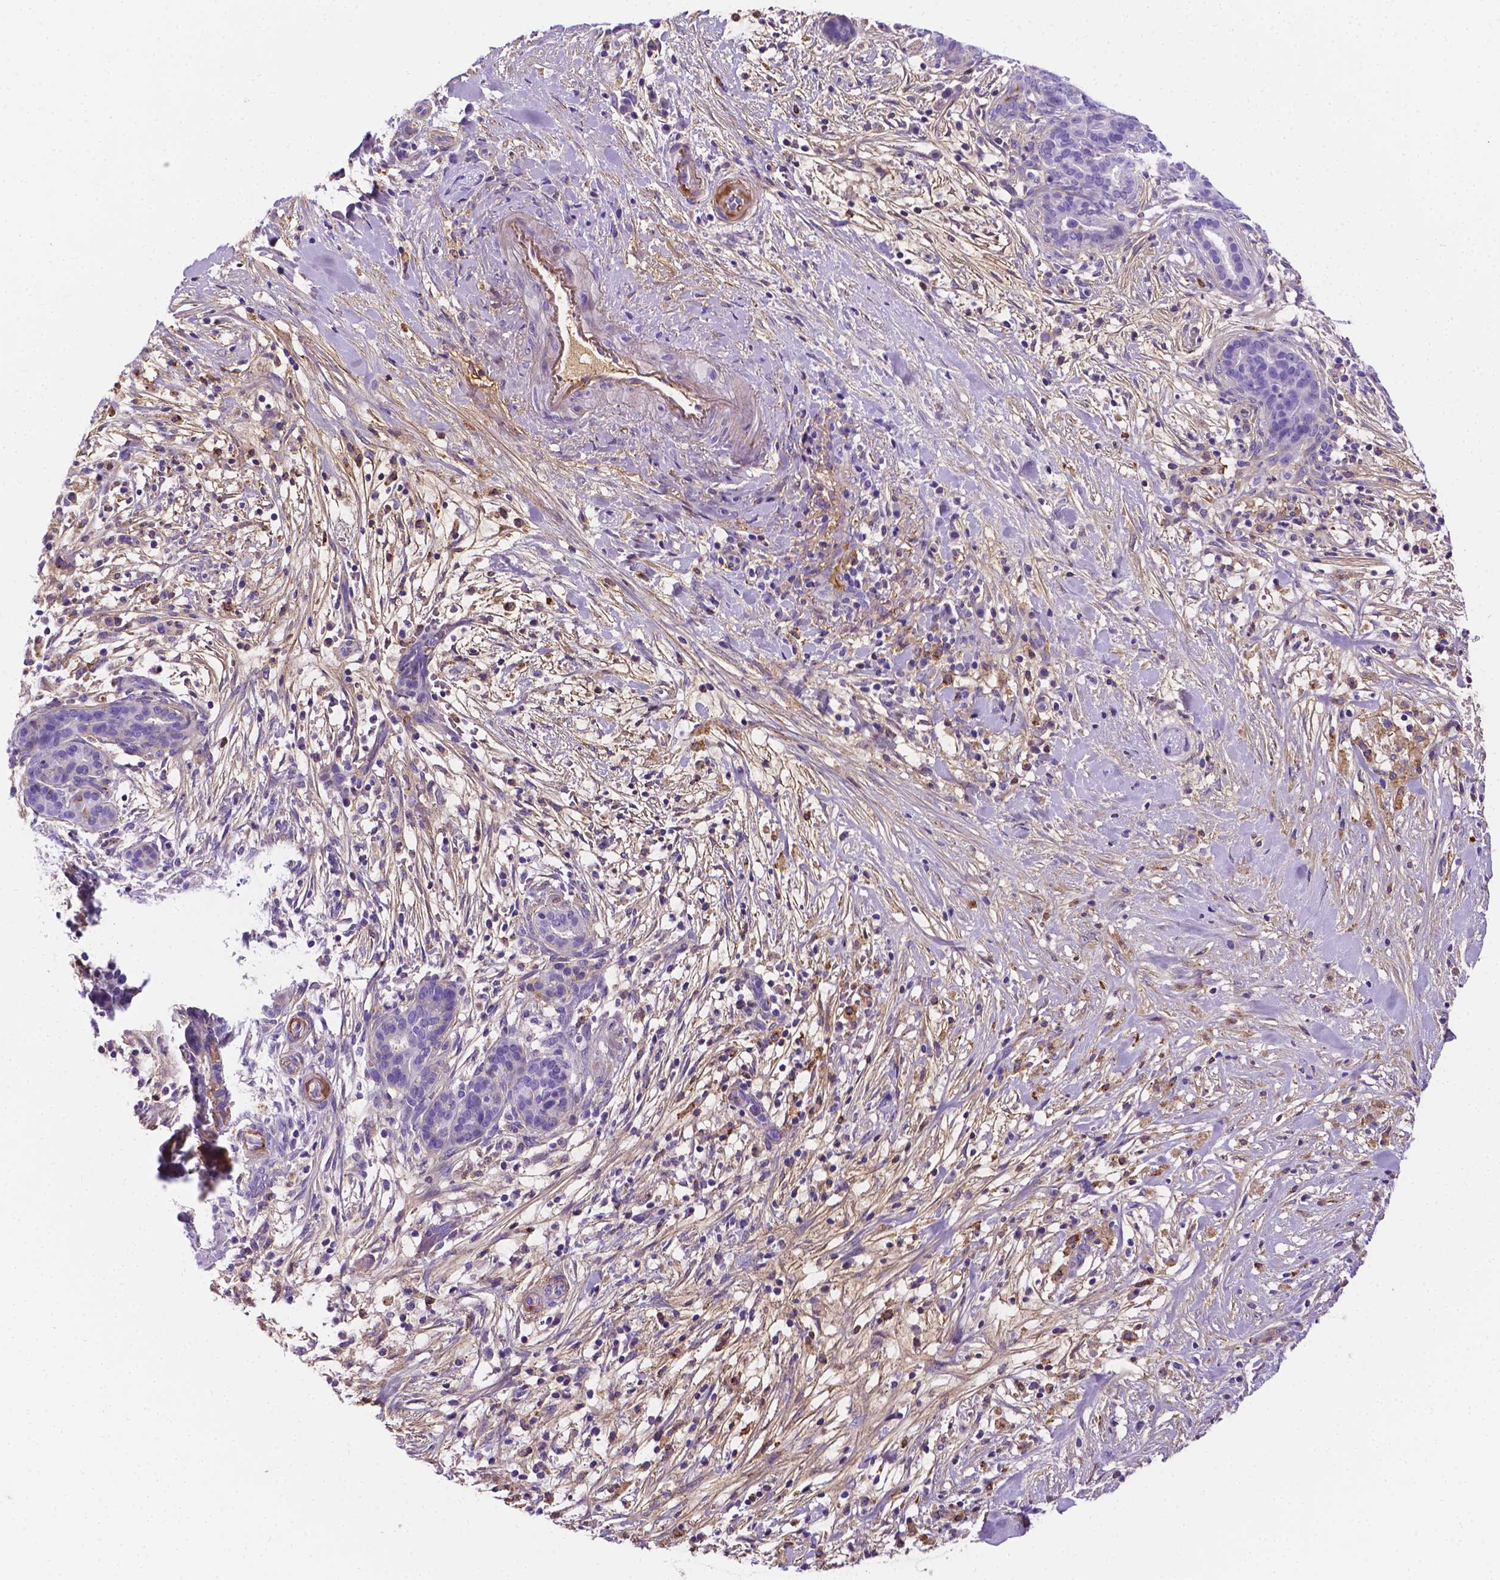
{"staining": {"intensity": "negative", "quantity": "none", "location": "none"}, "tissue": "pancreatic cancer", "cell_type": "Tumor cells", "image_type": "cancer", "snomed": [{"axis": "morphology", "description": "Adenocarcinoma, NOS"}, {"axis": "topography", "description": "Pancreas"}], "caption": "Pancreatic cancer was stained to show a protein in brown. There is no significant positivity in tumor cells. (Brightfield microscopy of DAB (3,3'-diaminobenzidine) immunohistochemistry (IHC) at high magnification).", "gene": "APOE", "patient": {"sex": "male", "age": 44}}